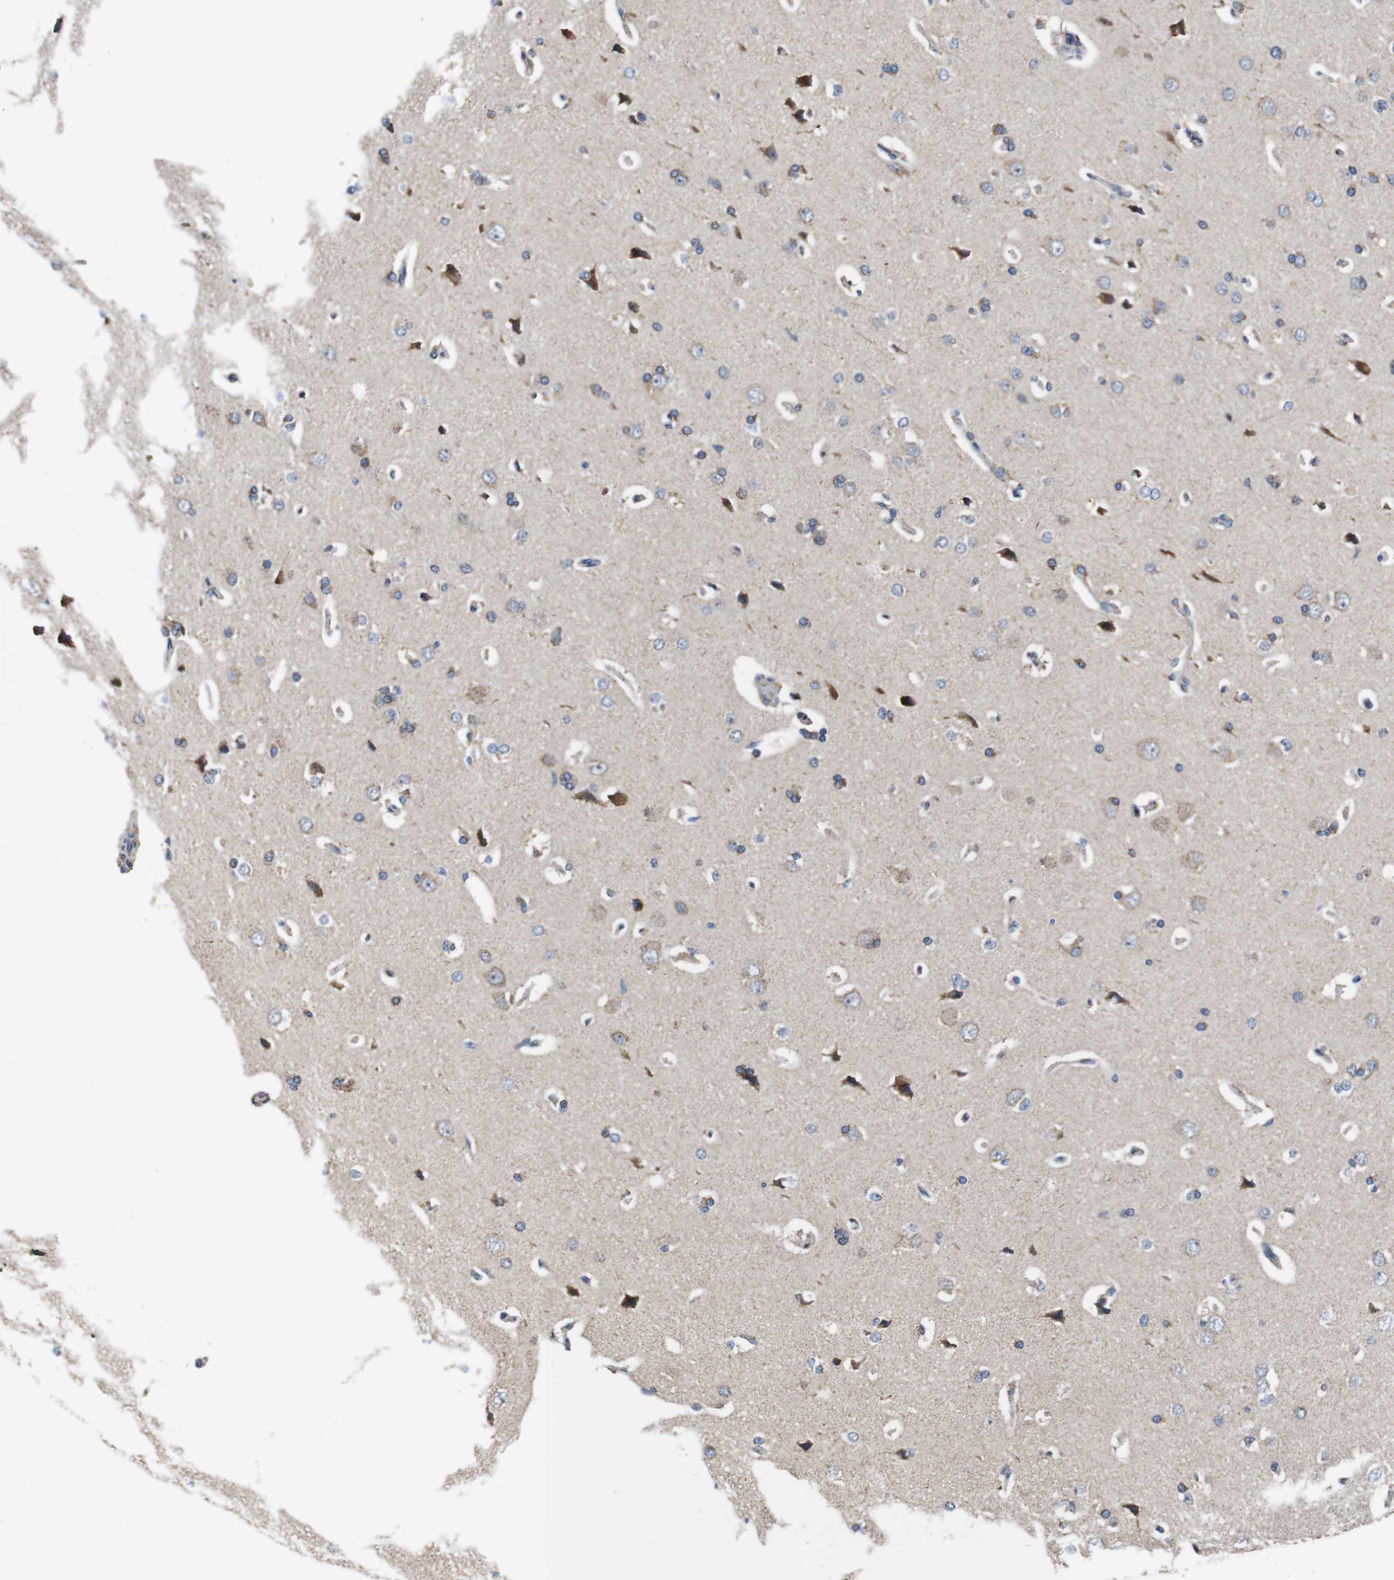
{"staining": {"intensity": "negative", "quantity": "none", "location": "none"}, "tissue": "cerebral cortex", "cell_type": "Endothelial cells", "image_type": "normal", "snomed": [{"axis": "morphology", "description": "Normal tissue, NOS"}, {"axis": "topography", "description": "Cerebral cortex"}], "caption": "A high-resolution histopathology image shows immunohistochemistry staining of benign cerebral cortex, which demonstrates no significant staining in endothelial cells.", "gene": "LRP4", "patient": {"sex": "male", "age": 62}}